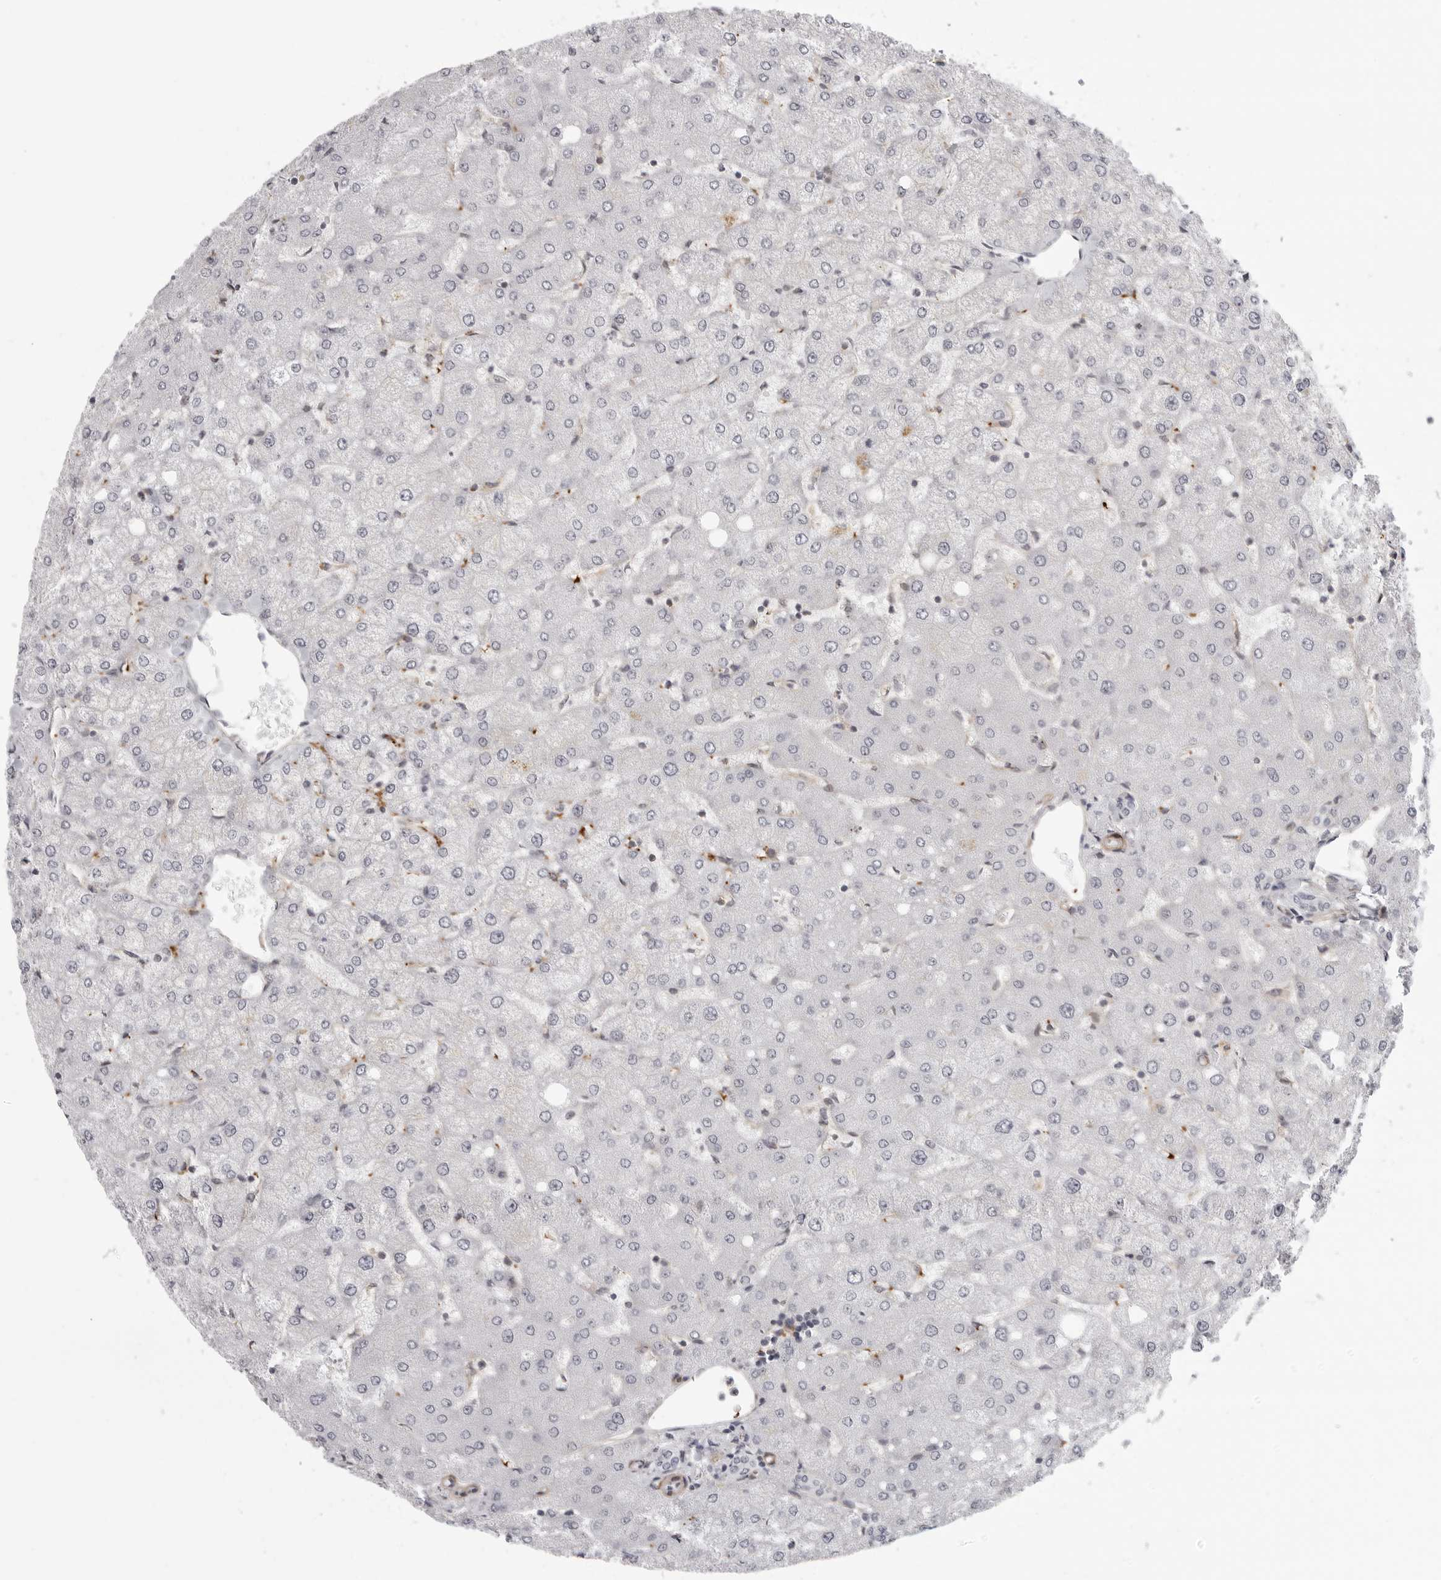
{"staining": {"intensity": "negative", "quantity": "none", "location": "none"}, "tissue": "liver", "cell_type": "Cholangiocytes", "image_type": "normal", "snomed": [{"axis": "morphology", "description": "Normal tissue, NOS"}, {"axis": "topography", "description": "Liver"}], "caption": "Immunohistochemistry image of normal liver: human liver stained with DAB reveals no significant protein expression in cholangiocytes. (DAB immunohistochemistry, high magnification).", "gene": "TUT4", "patient": {"sex": "female", "age": 54}}